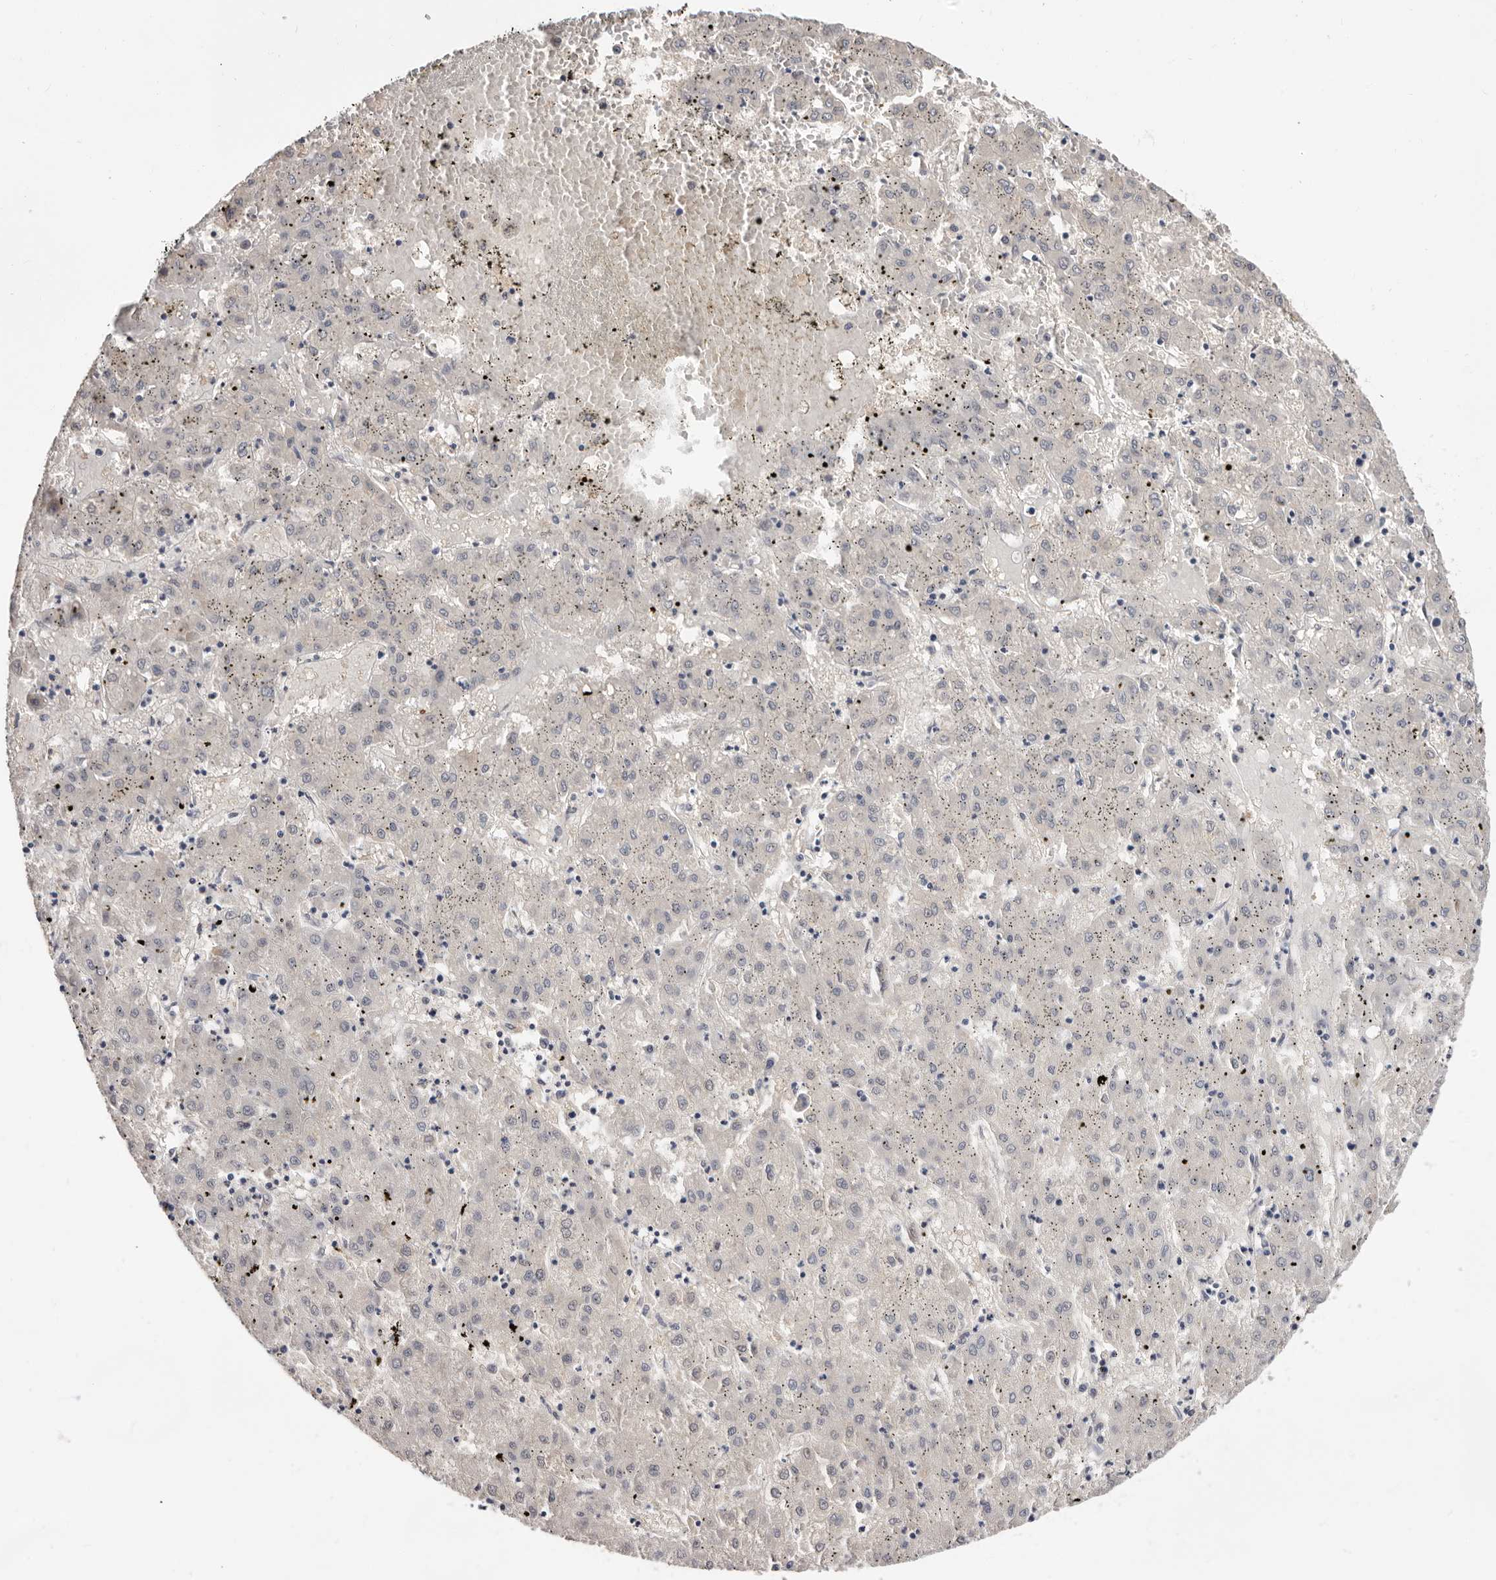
{"staining": {"intensity": "negative", "quantity": "none", "location": "none"}, "tissue": "liver cancer", "cell_type": "Tumor cells", "image_type": "cancer", "snomed": [{"axis": "morphology", "description": "Carcinoma, Hepatocellular, NOS"}, {"axis": "topography", "description": "Liver"}], "caption": "Tumor cells are negative for protein expression in human liver cancer. Nuclei are stained in blue.", "gene": "DOP1A", "patient": {"sex": "male", "age": 72}}